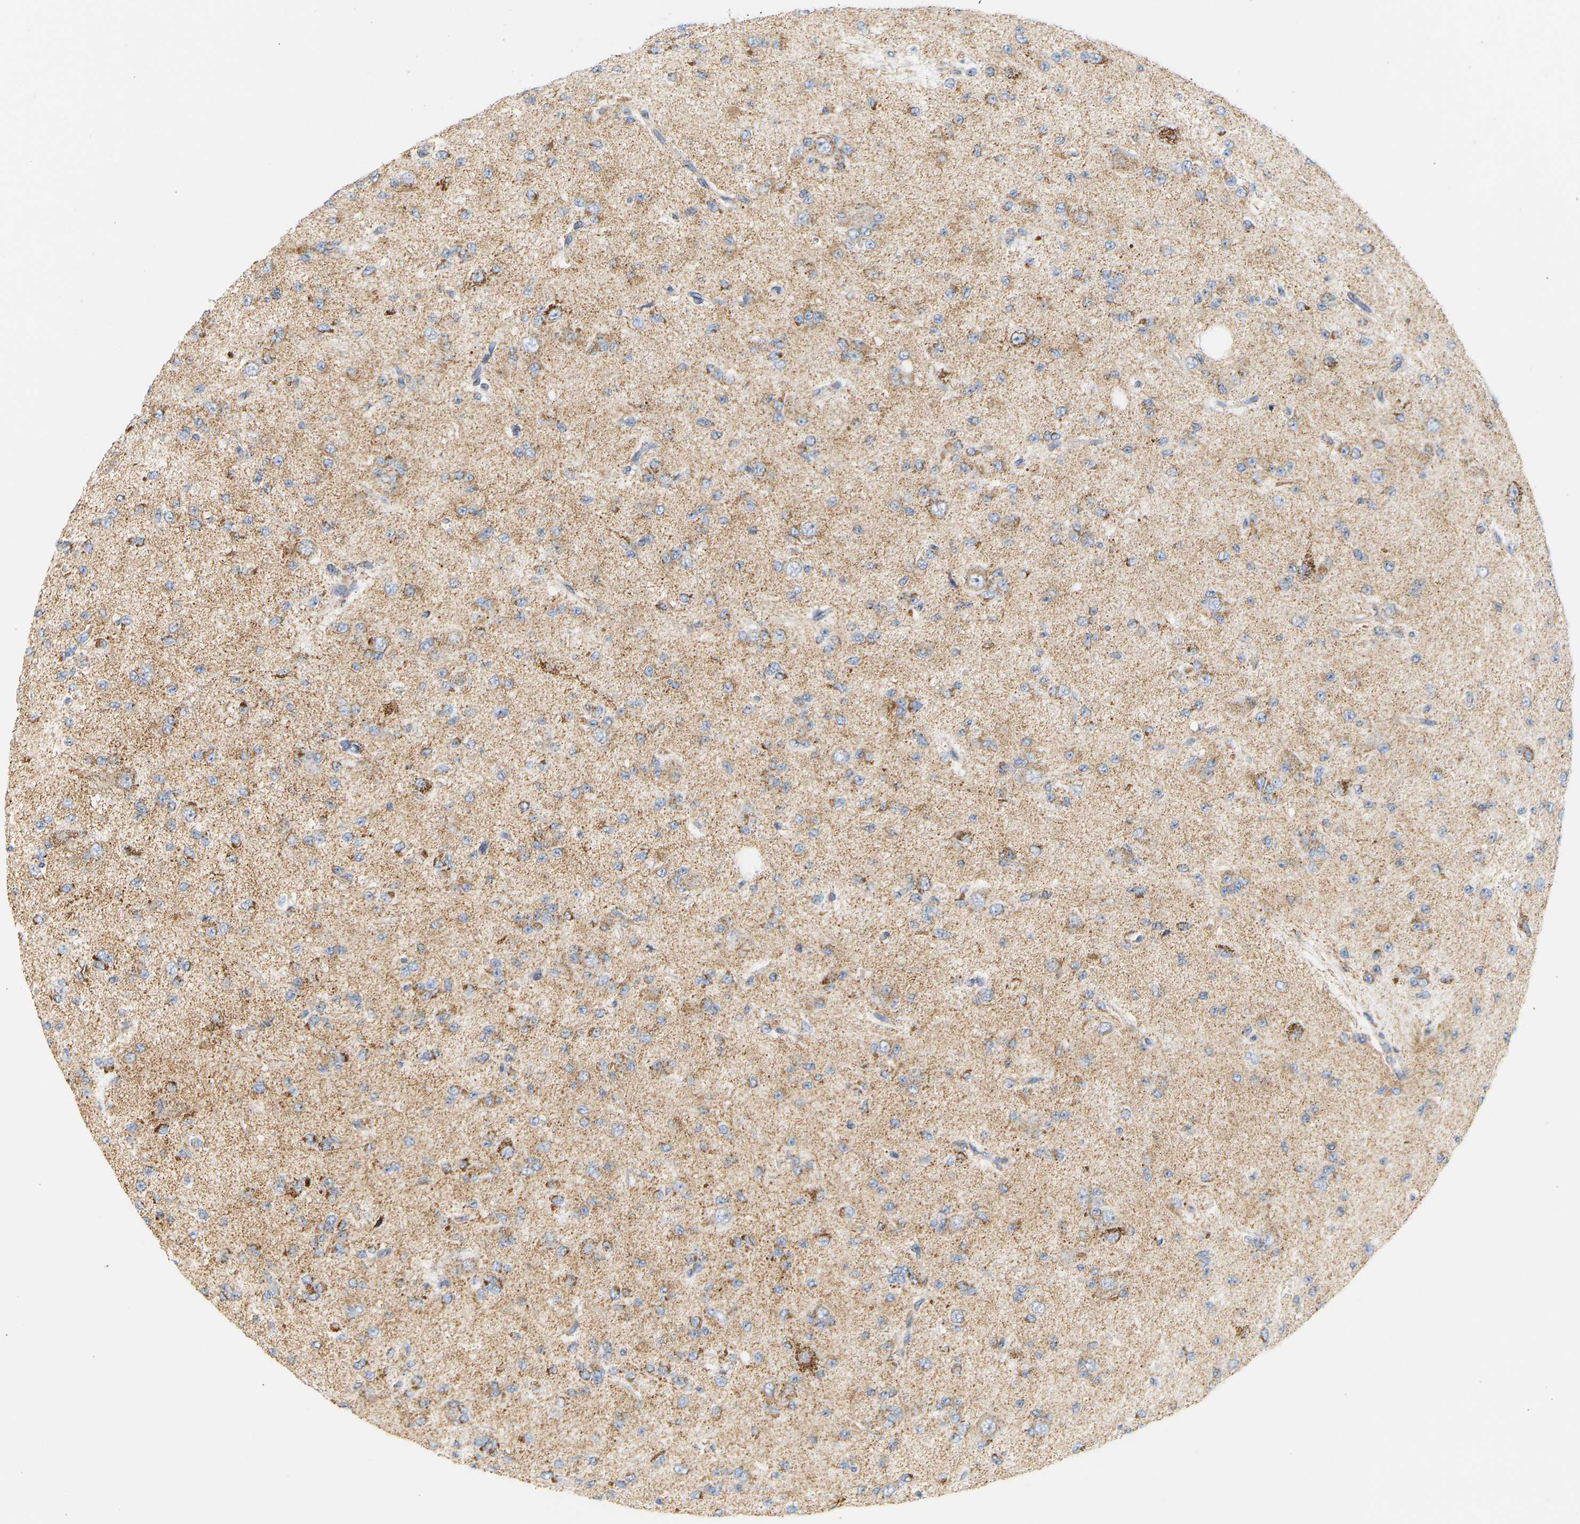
{"staining": {"intensity": "moderate", "quantity": ">75%", "location": "cytoplasmic/membranous"}, "tissue": "glioma", "cell_type": "Tumor cells", "image_type": "cancer", "snomed": [{"axis": "morphology", "description": "Glioma, malignant, Low grade"}, {"axis": "topography", "description": "Brain"}], "caption": "Immunohistochemical staining of glioma demonstrates medium levels of moderate cytoplasmic/membranous expression in about >75% of tumor cells. (DAB (3,3'-diaminobenzidine) IHC, brown staining for protein, blue staining for nuclei).", "gene": "GRPEL2", "patient": {"sex": "male", "age": 38}}